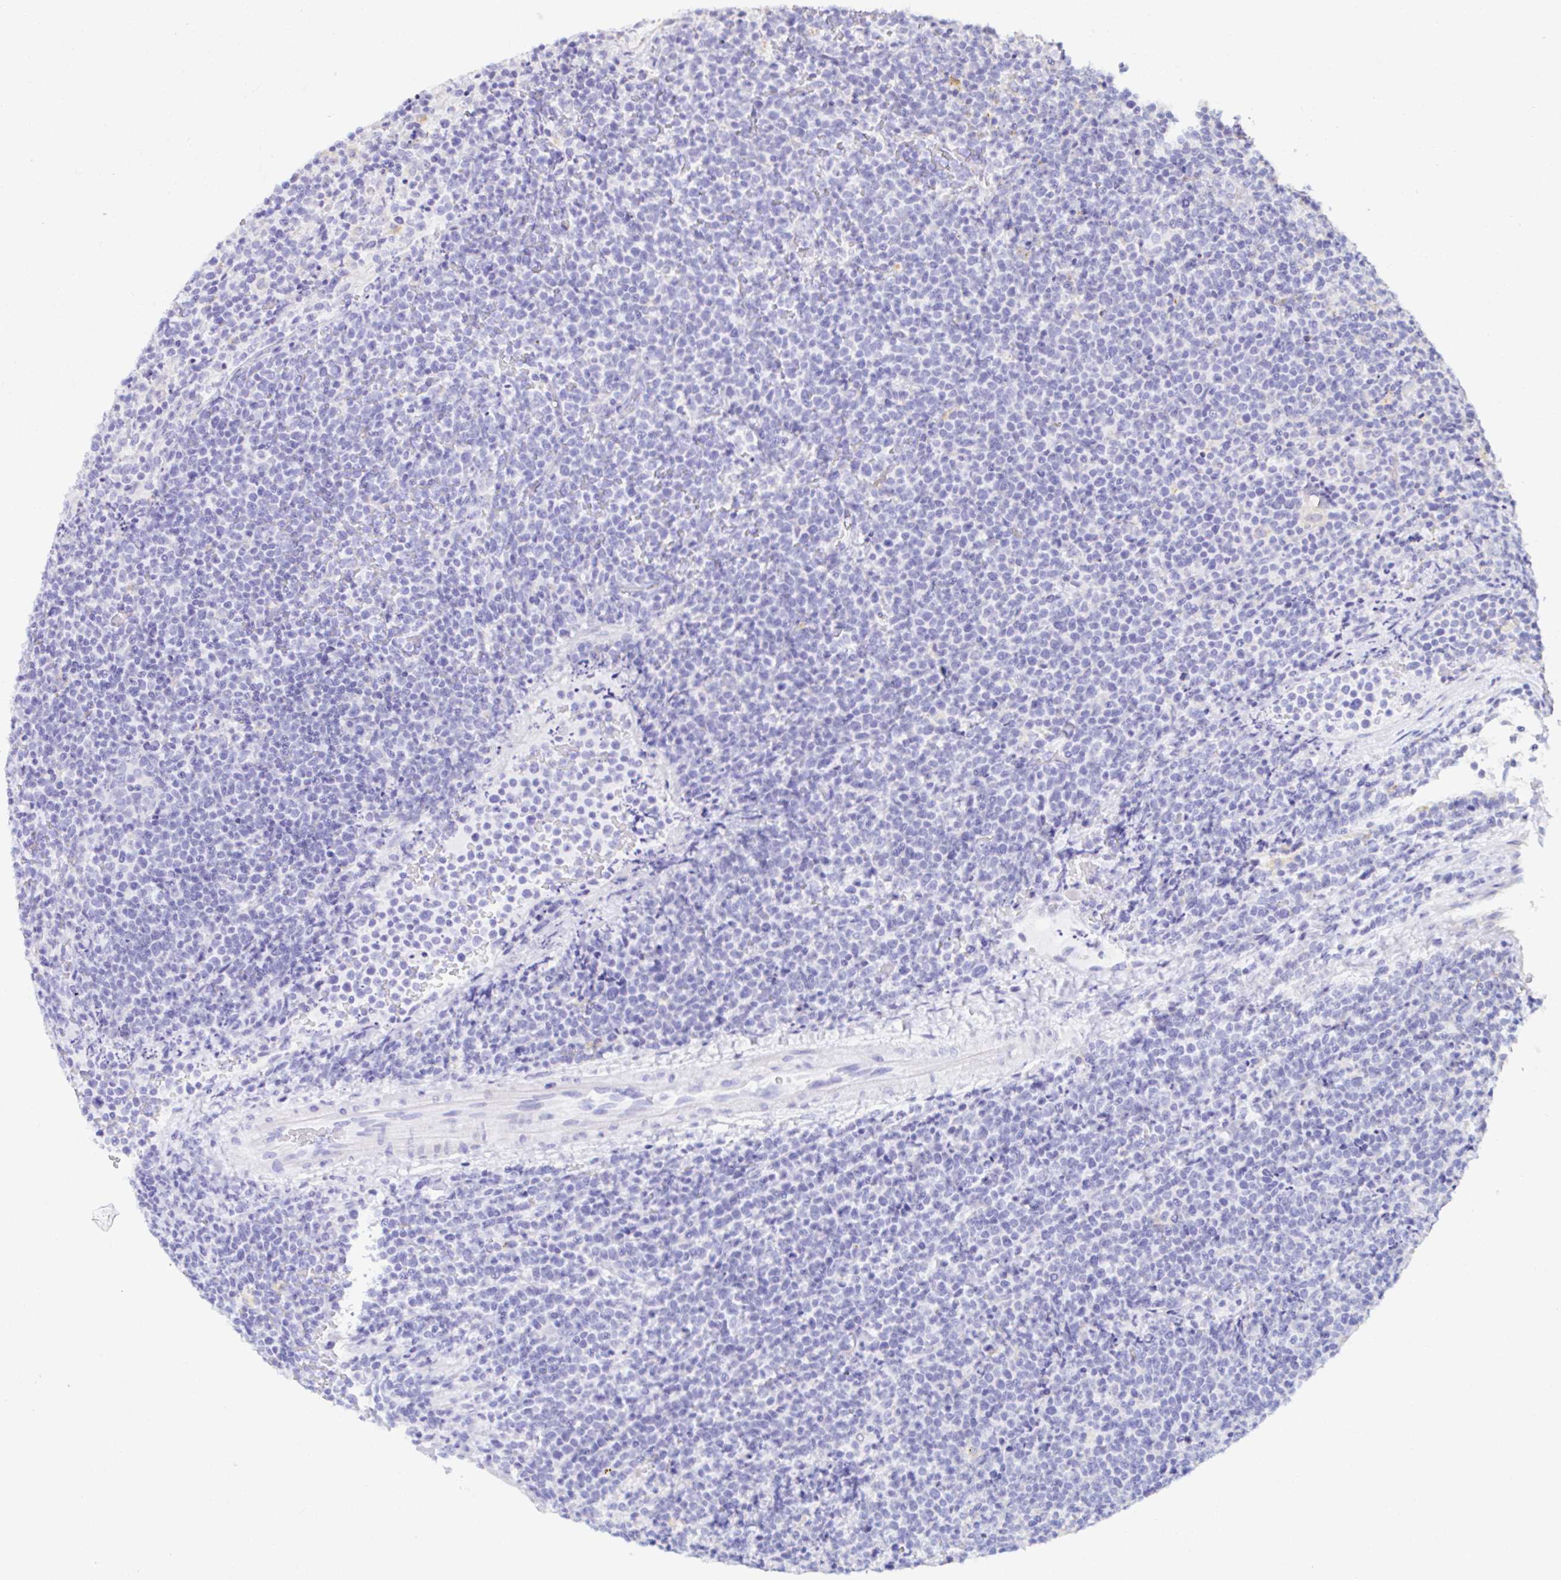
{"staining": {"intensity": "negative", "quantity": "none", "location": "none"}, "tissue": "lymphoma", "cell_type": "Tumor cells", "image_type": "cancer", "snomed": [{"axis": "morphology", "description": "Malignant lymphoma, non-Hodgkin's type, High grade"}, {"axis": "topography", "description": "Lymph node"}], "caption": "Immunohistochemical staining of malignant lymphoma, non-Hodgkin's type (high-grade) exhibits no significant positivity in tumor cells.", "gene": "GALNS", "patient": {"sex": "male", "age": 61}}